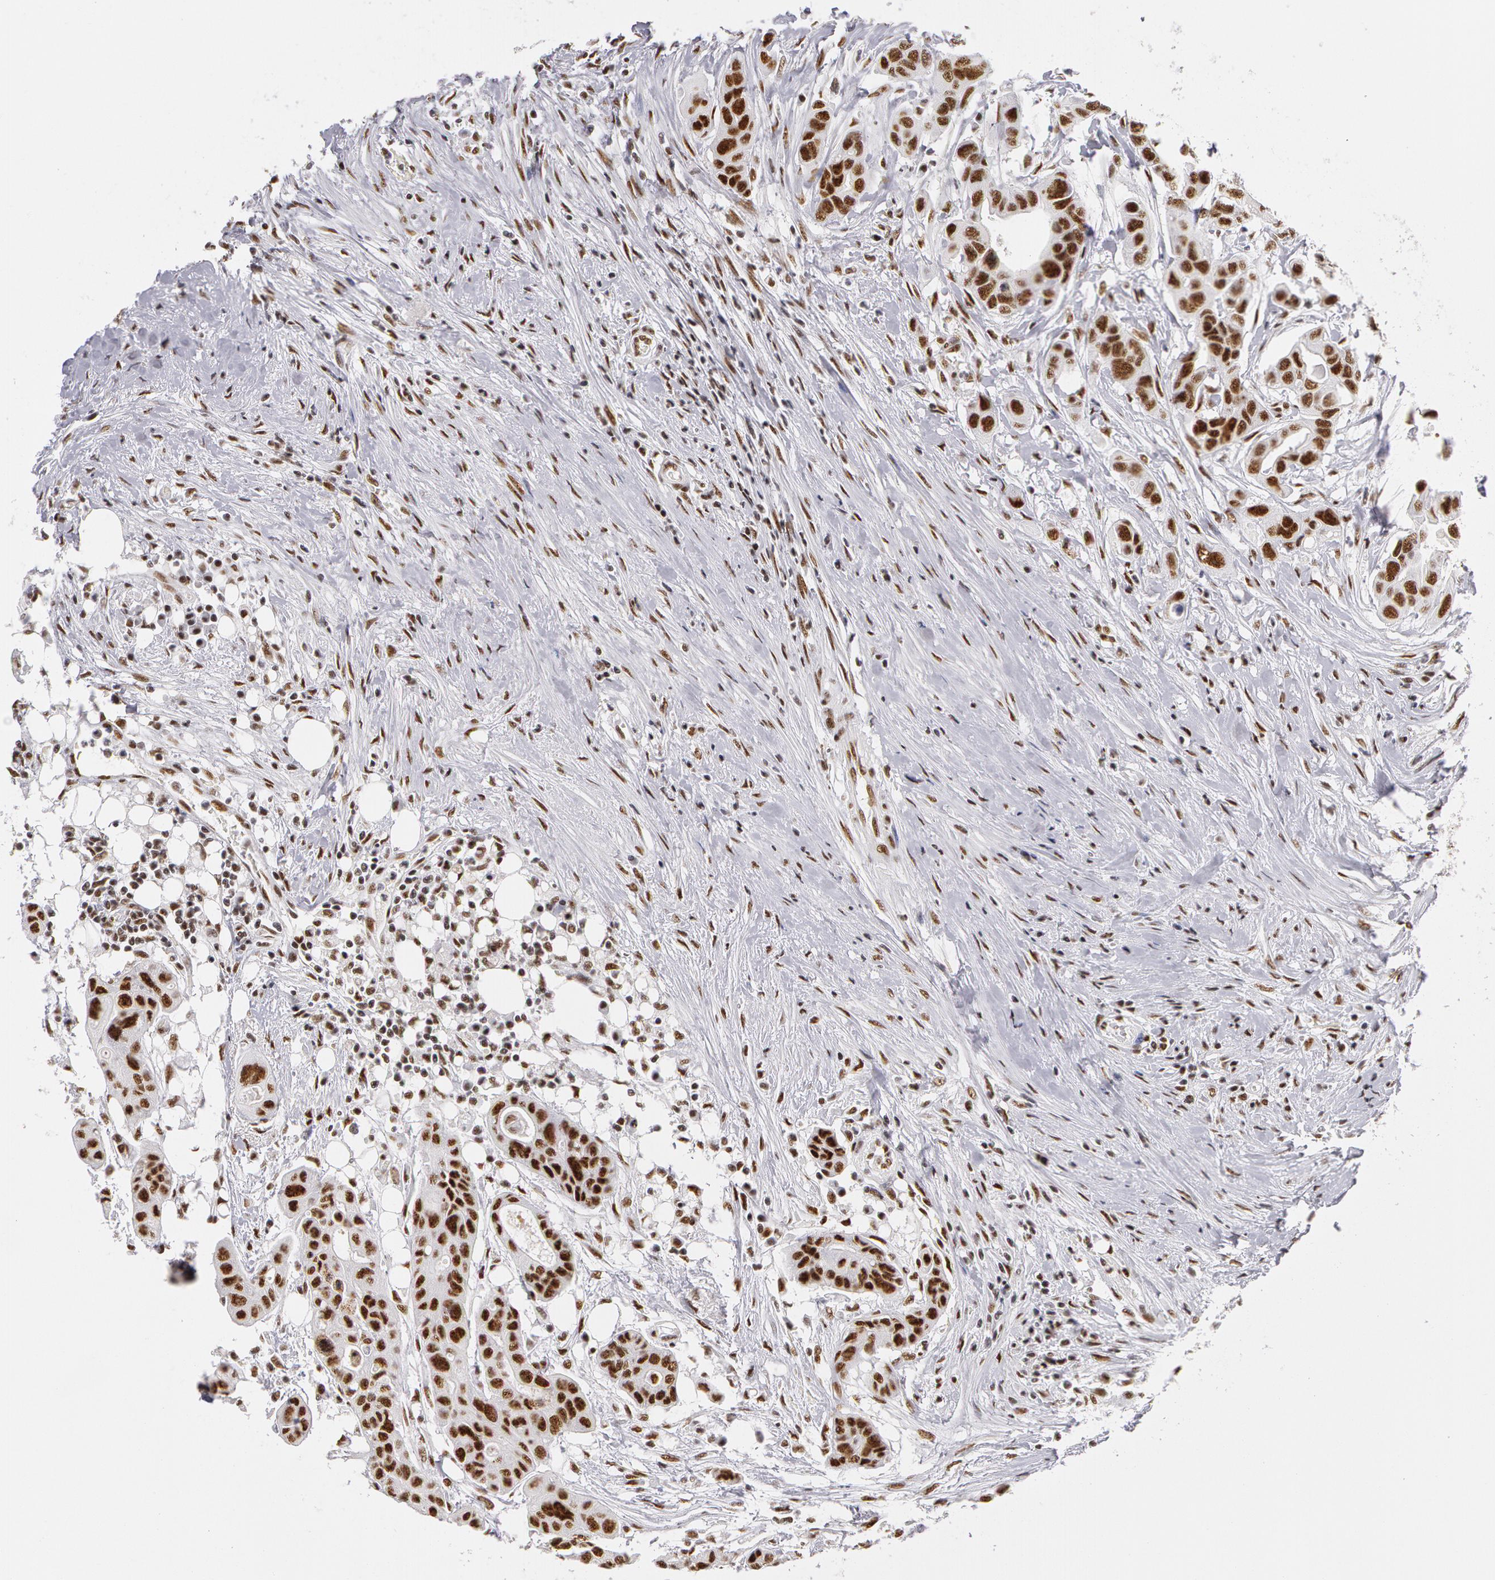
{"staining": {"intensity": "moderate", "quantity": ">75%", "location": "nuclear"}, "tissue": "colorectal cancer", "cell_type": "Tumor cells", "image_type": "cancer", "snomed": [{"axis": "morphology", "description": "Adenocarcinoma, NOS"}, {"axis": "topography", "description": "Colon"}], "caption": "An image of human colorectal cancer (adenocarcinoma) stained for a protein exhibits moderate nuclear brown staining in tumor cells.", "gene": "PNN", "patient": {"sex": "female", "age": 70}}